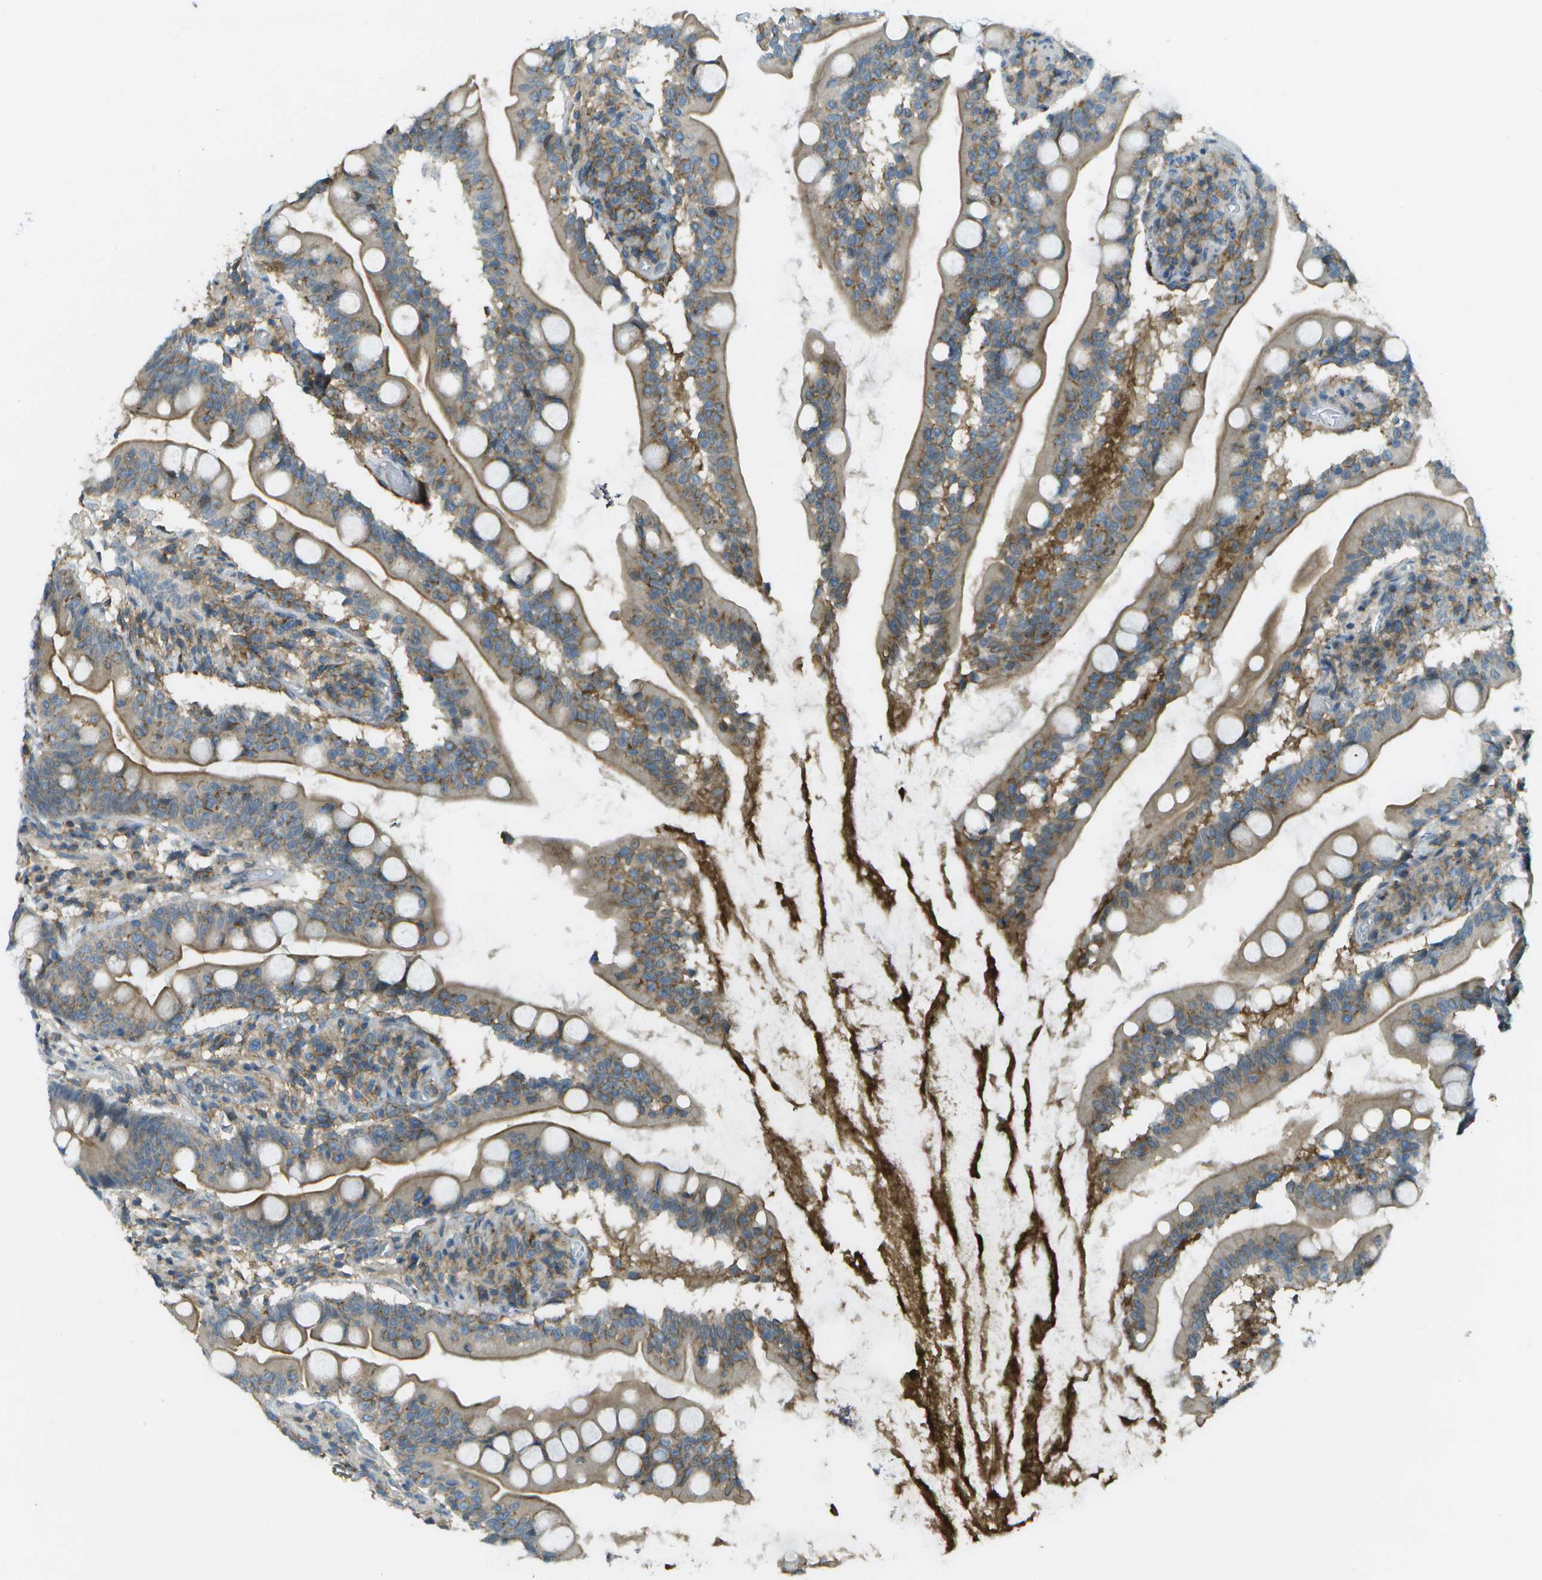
{"staining": {"intensity": "strong", "quantity": ">75%", "location": "cytoplasmic/membranous"}, "tissue": "small intestine", "cell_type": "Glandular cells", "image_type": "normal", "snomed": [{"axis": "morphology", "description": "Normal tissue, NOS"}, {"axis": "topography", "description": "Small intestine"}], "caption": "A brown stain highlights strong cytoplasmic/membranous staining of a protein in glandular cells of normal human small intestine.", "gene": "LRRC66", "patient": {"sex": "female", "age": 56}}